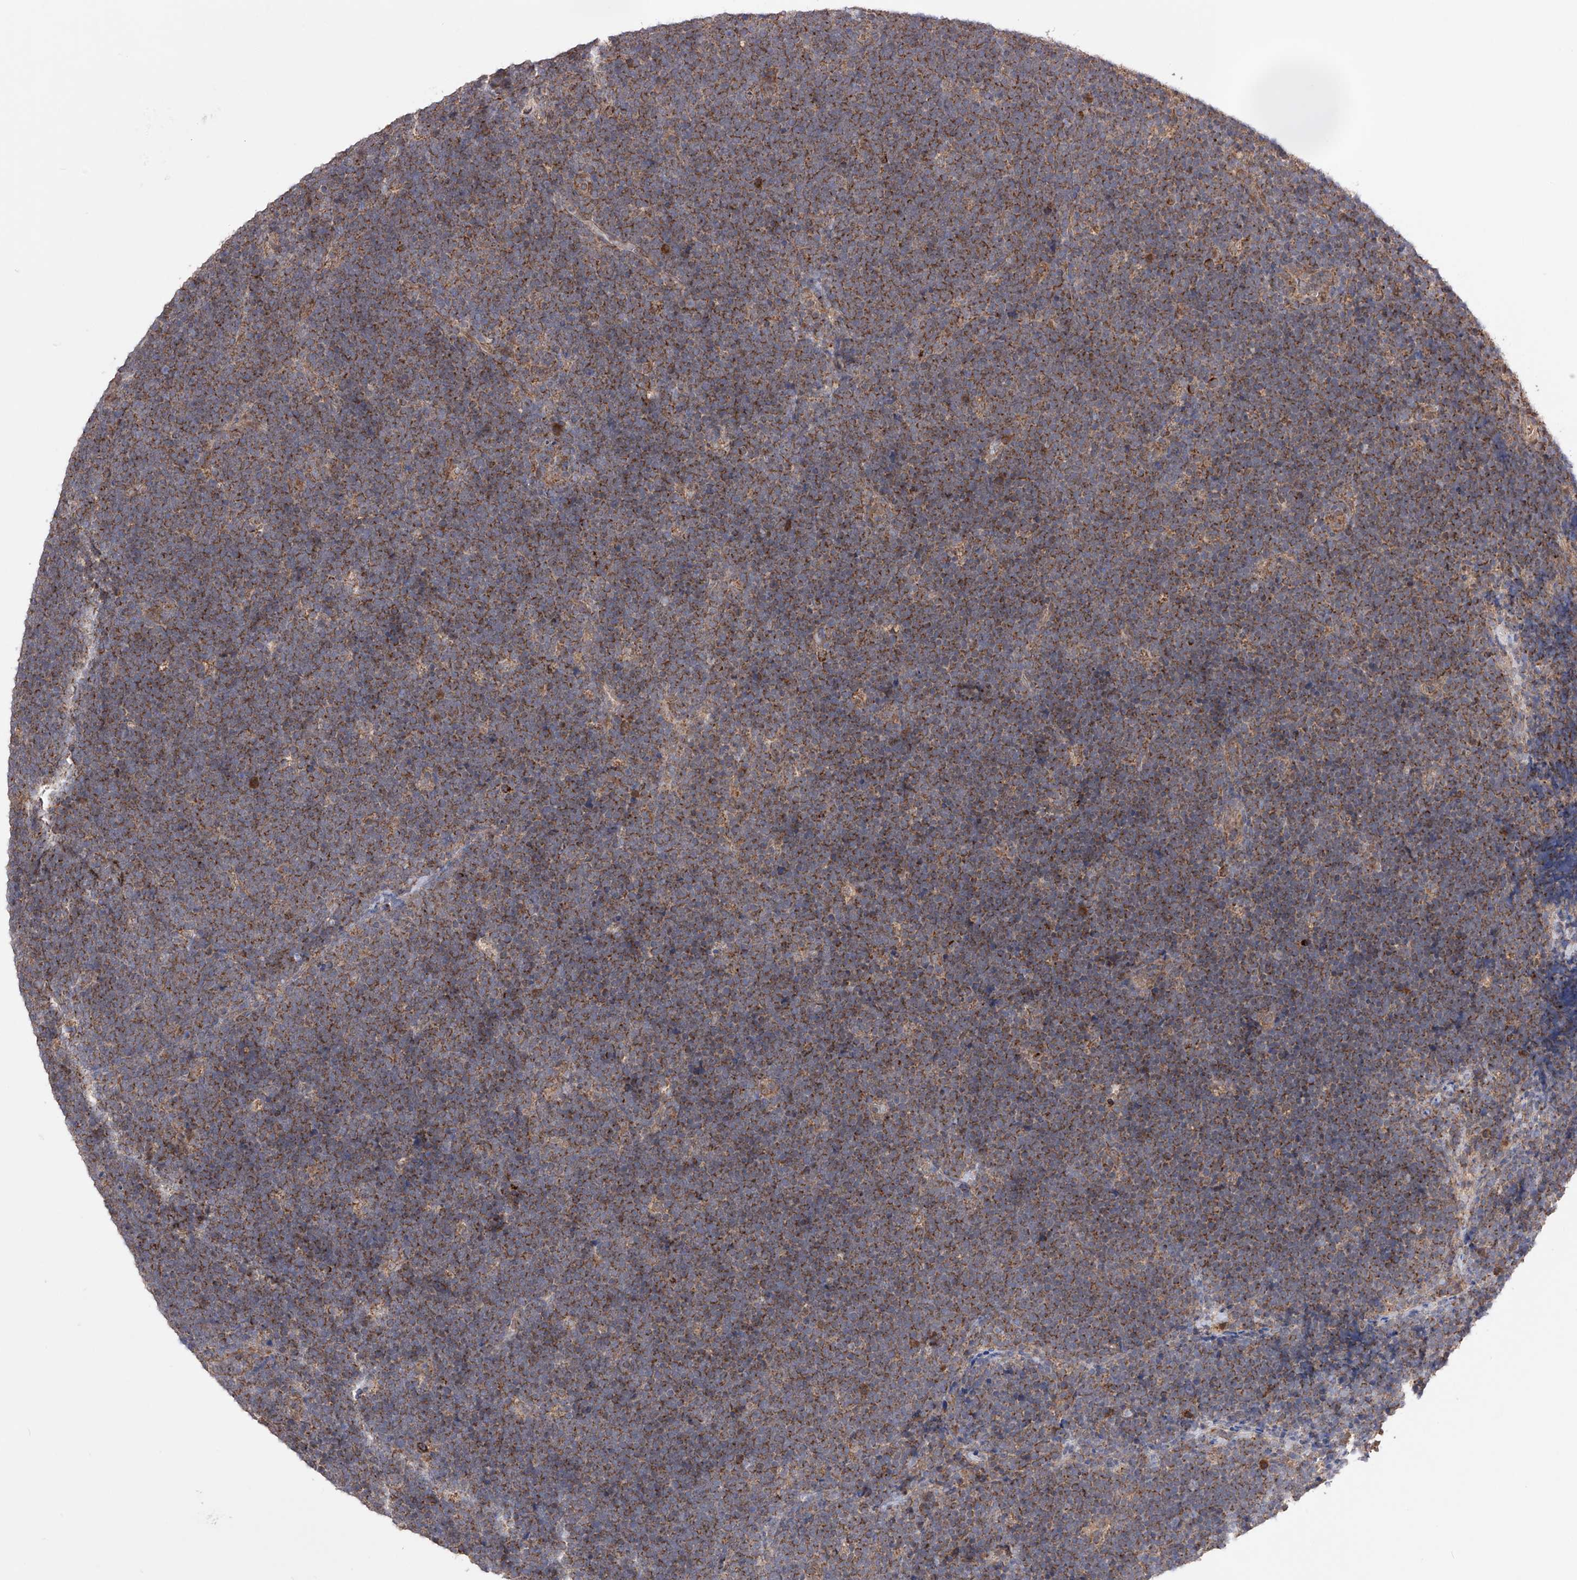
{"staining": {"intensity": "moderate", "quantity": ">75%", "location": "cytoplasmic/membranous"}, "tissue": "lymphoma", "cell_type": "Tumor cells", "image_type": "cancer", "snomed": [{"axis": "morphology", "description": "Malignant lymphoma, non-Hodgkin's type, High grade"}, {"axis": "topography", "description": "Lymph node"}], "caption": "Immunohistochemistry histopathology image of neoplastic tissue: lymphoma stained using immunohistochemistry exhibits medium levels of moderate protein expression localized specifically in the cytoplasmic/membranous of tumor cells, appearing as a cytoplasmic/membranous brown color.", "gene": "SDHAF4", "patient": {"sex": "male", "age": 13}}